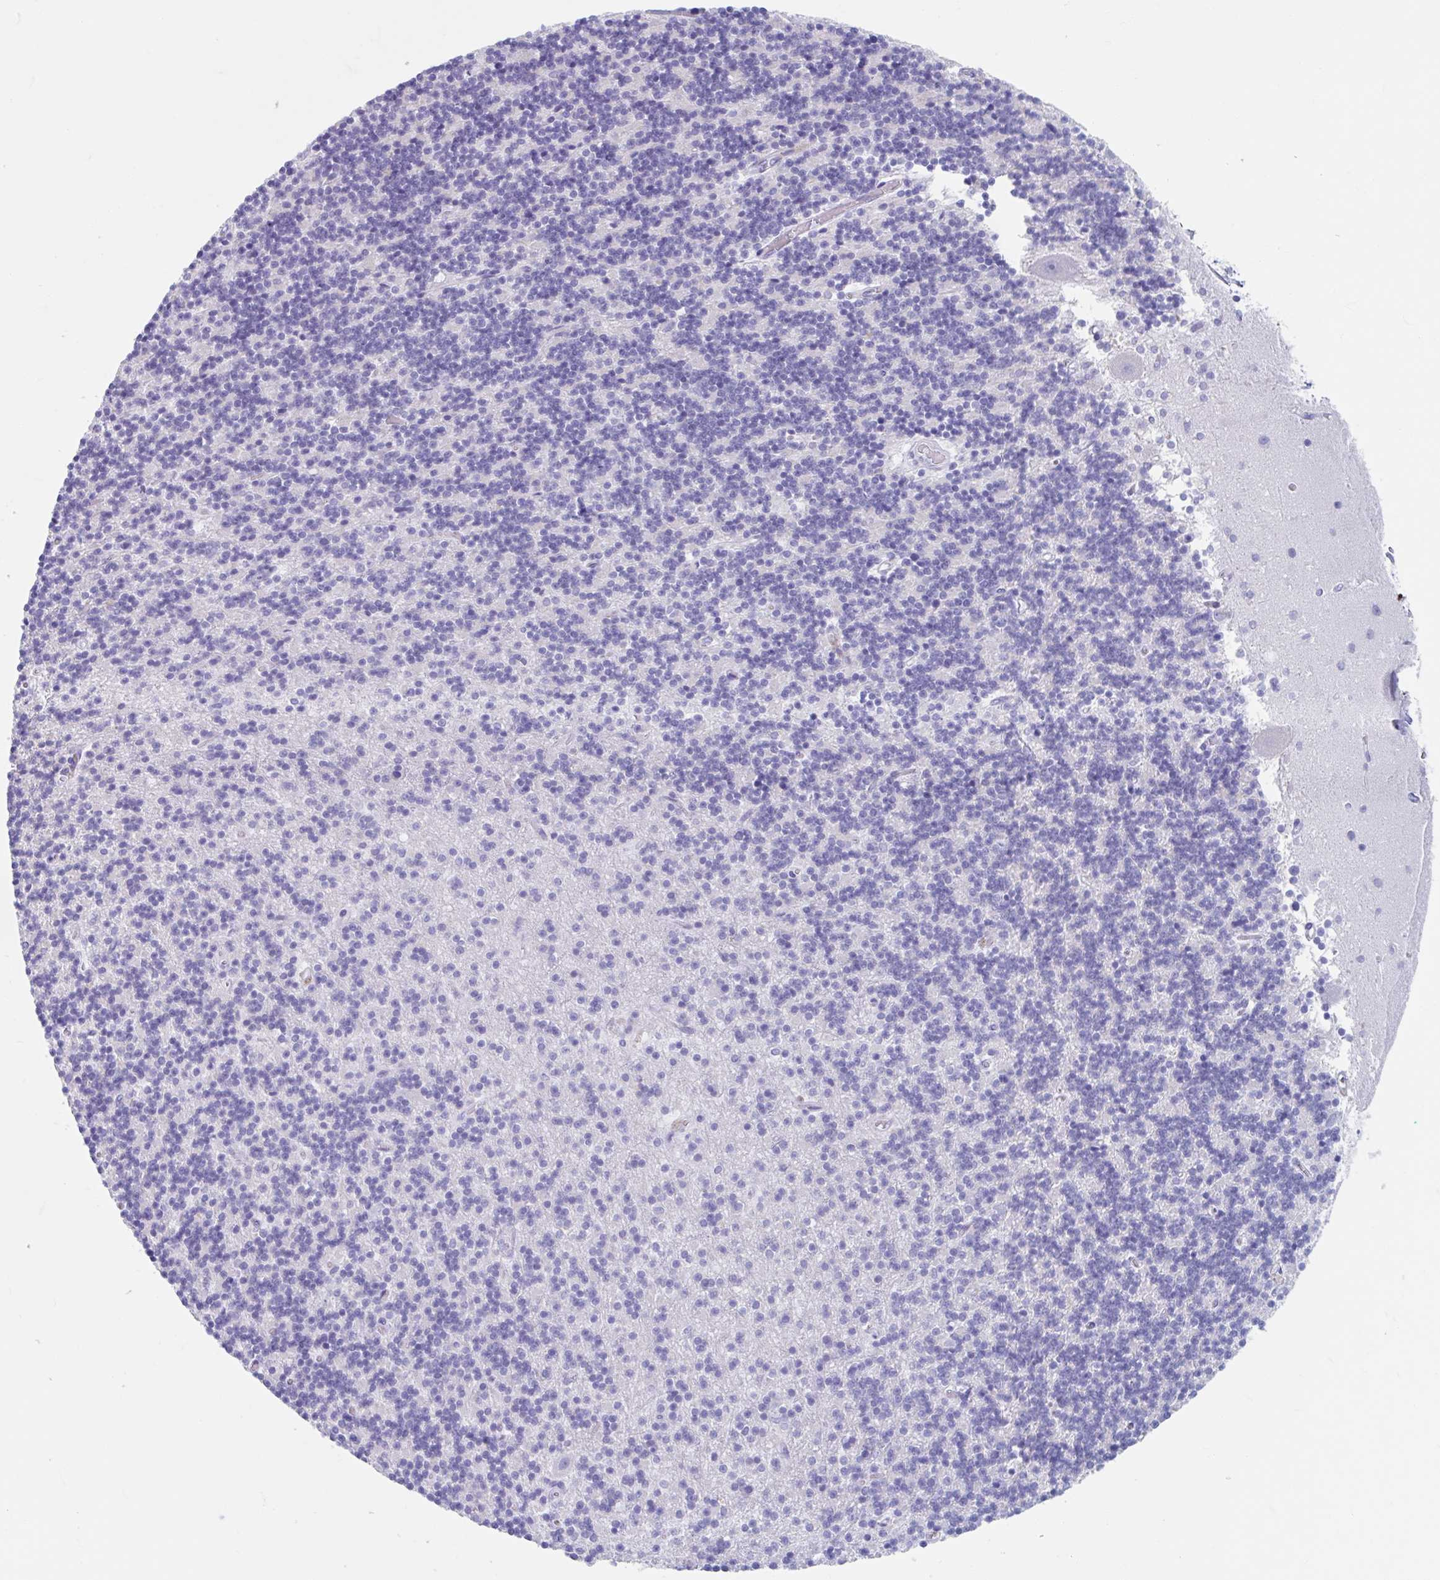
{"staining": {"intensity": "negative", "quantity": "none", "location": "none"}, "tissue": "cerebellum", "cell_type": "Cells in granular layer", "image_type": "normal", "snomed": [{"axis": "morphology", "description": "Normal tissue, NOS"}, {"axis": "topography", "description": "Cerebellum"}], "caption": "High power microscopy micrograph of an immunohistochemistry (IHC) histopathology image of unremarkable cerebellum, revealing no significant positivity in cells in granular layer.", "gene": "CPTP", "patient": {"sex": "male", "age": 54}}